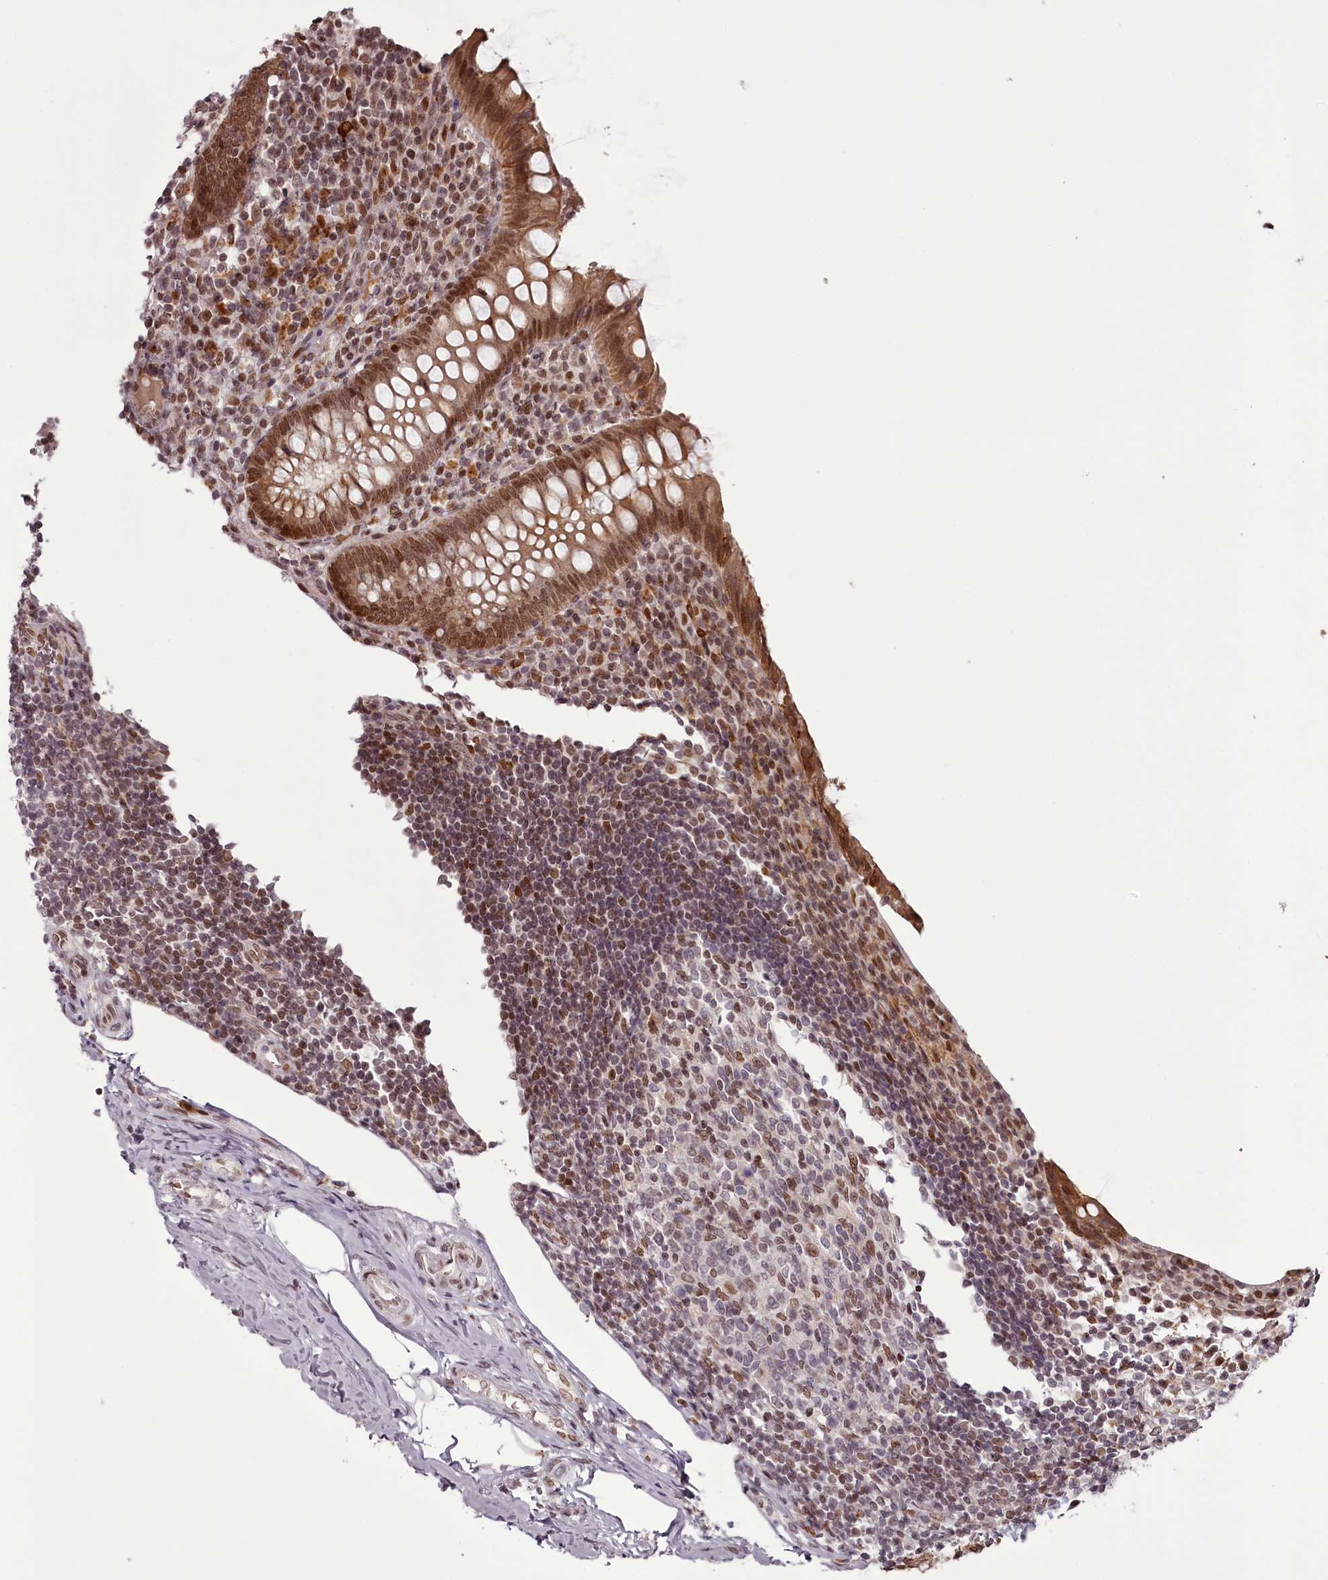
{"staining": {"intensity": "moderate", "quantity": ">75%", "location": "cytoplasmic/membranous,nuclear"}, "tissue": "appendix", "cell_type": "Glandular cells", "image_type": "normal", "snomed": [{"axis": "morphology", "description": "Normal tissue, NOS"}, {"axis": "topography", "description": "Appendix"}], "caption": "Protein staining reveals moderate cytoplasmic/membranous,nuclear expression in approximately >75% of glandular cells in unremarkable appendix.", "gene": "THYN1", "patient": {"sex": "female", "age": 17}}